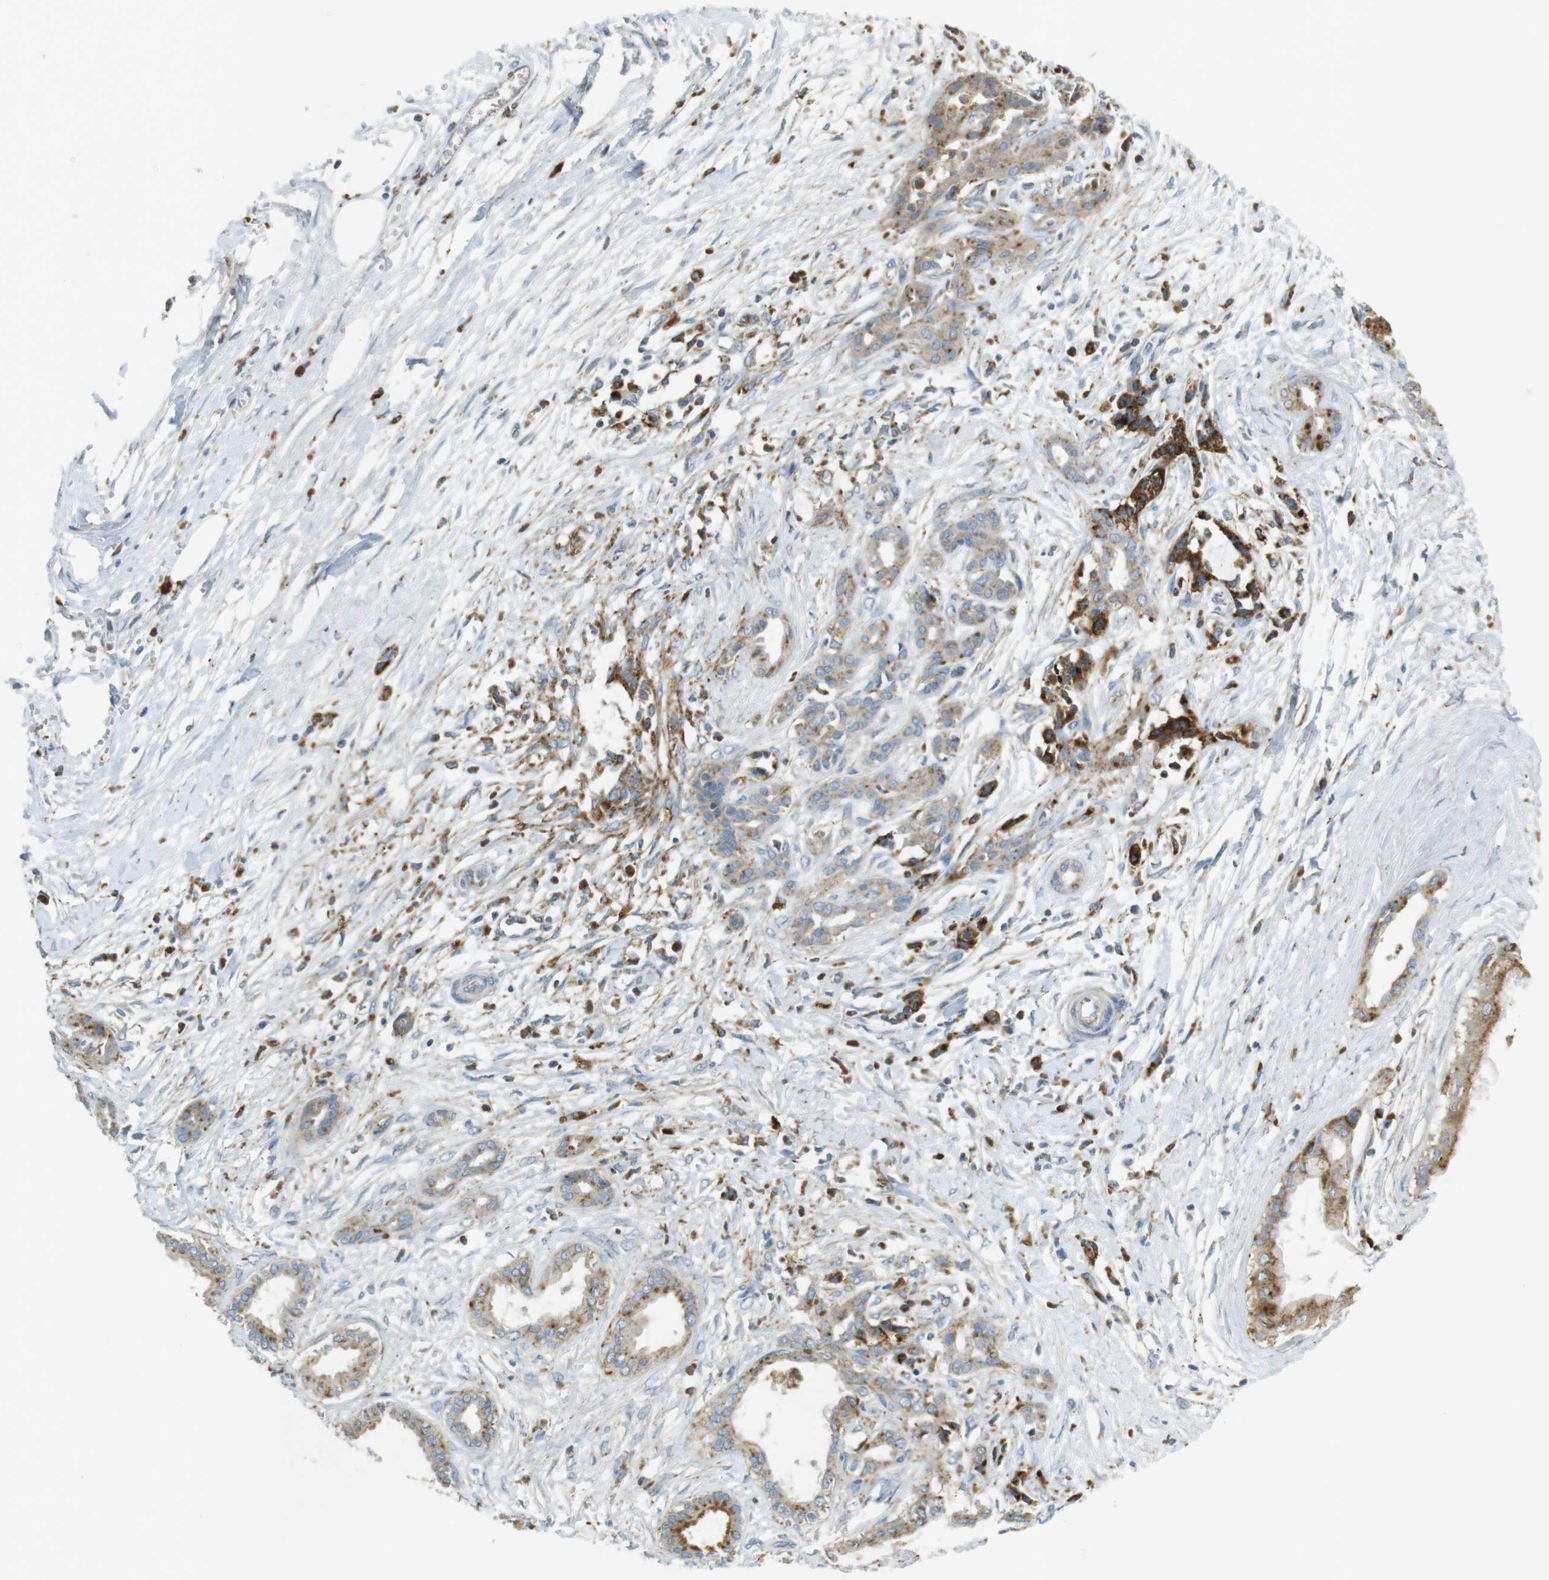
{"staining": {"intensity": "moderate", "quantity": ">75%", "location": "cytoplasmic/membranous"}, "tissue": "pancreatic cancer", "cell_type": "Tumor cells", "image_type": "cancer", "snomed": [{"axis": "morphology", "description": "Adenocarcinoma, NOS"}, {"axis": "topography", "description": "Pancreas"}], "caption": "High-magnification brightfield microscopy of pancreatic cancer (adenocarcinoma) stained with DAB (brown) and counterstained with hematoxylin (blue). tumor cells exhibit moderate cytoplasmic/membranous positivity is present in about>75% of cells.", "gene": "LAMP1", "patient": {"sex": "male", "age": 56}}